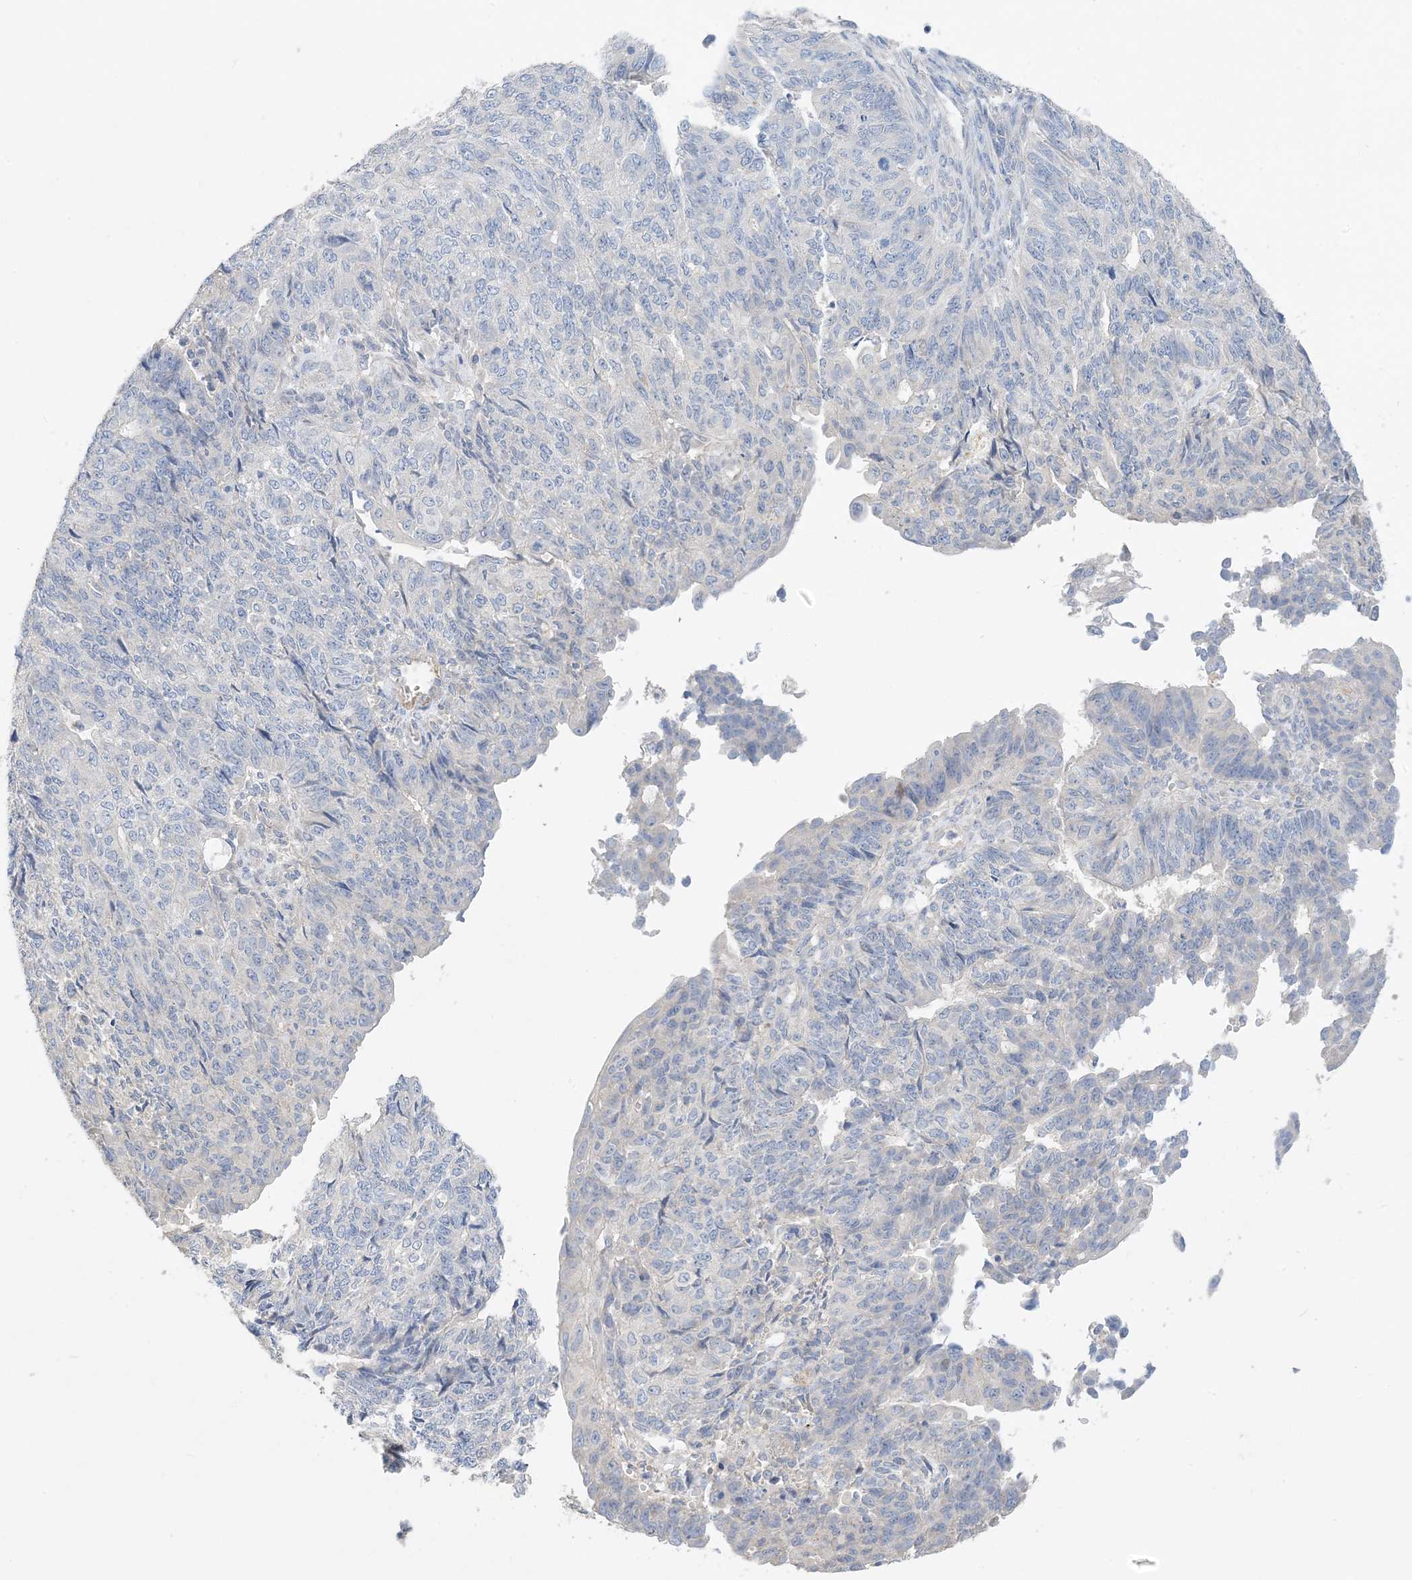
{"staining": {"intensity": "negative", "quantity": "none", "location": "none"}, "tissue": "endometrial cancer", "cell_type": "Tumor cells", "image_type": "cancer", "snomed": [{"axis": "morphology", "description": "Adenocarcinoma, NOS"}, {"axis": "topography", "description": "Endometrium"}], "caption": "The image demonstrates no significant staining in tumor cells of endometrial cancer (adenocarcinoma).", "gene": "KPRP", "patient": {"sex": "female", "age": 32}}